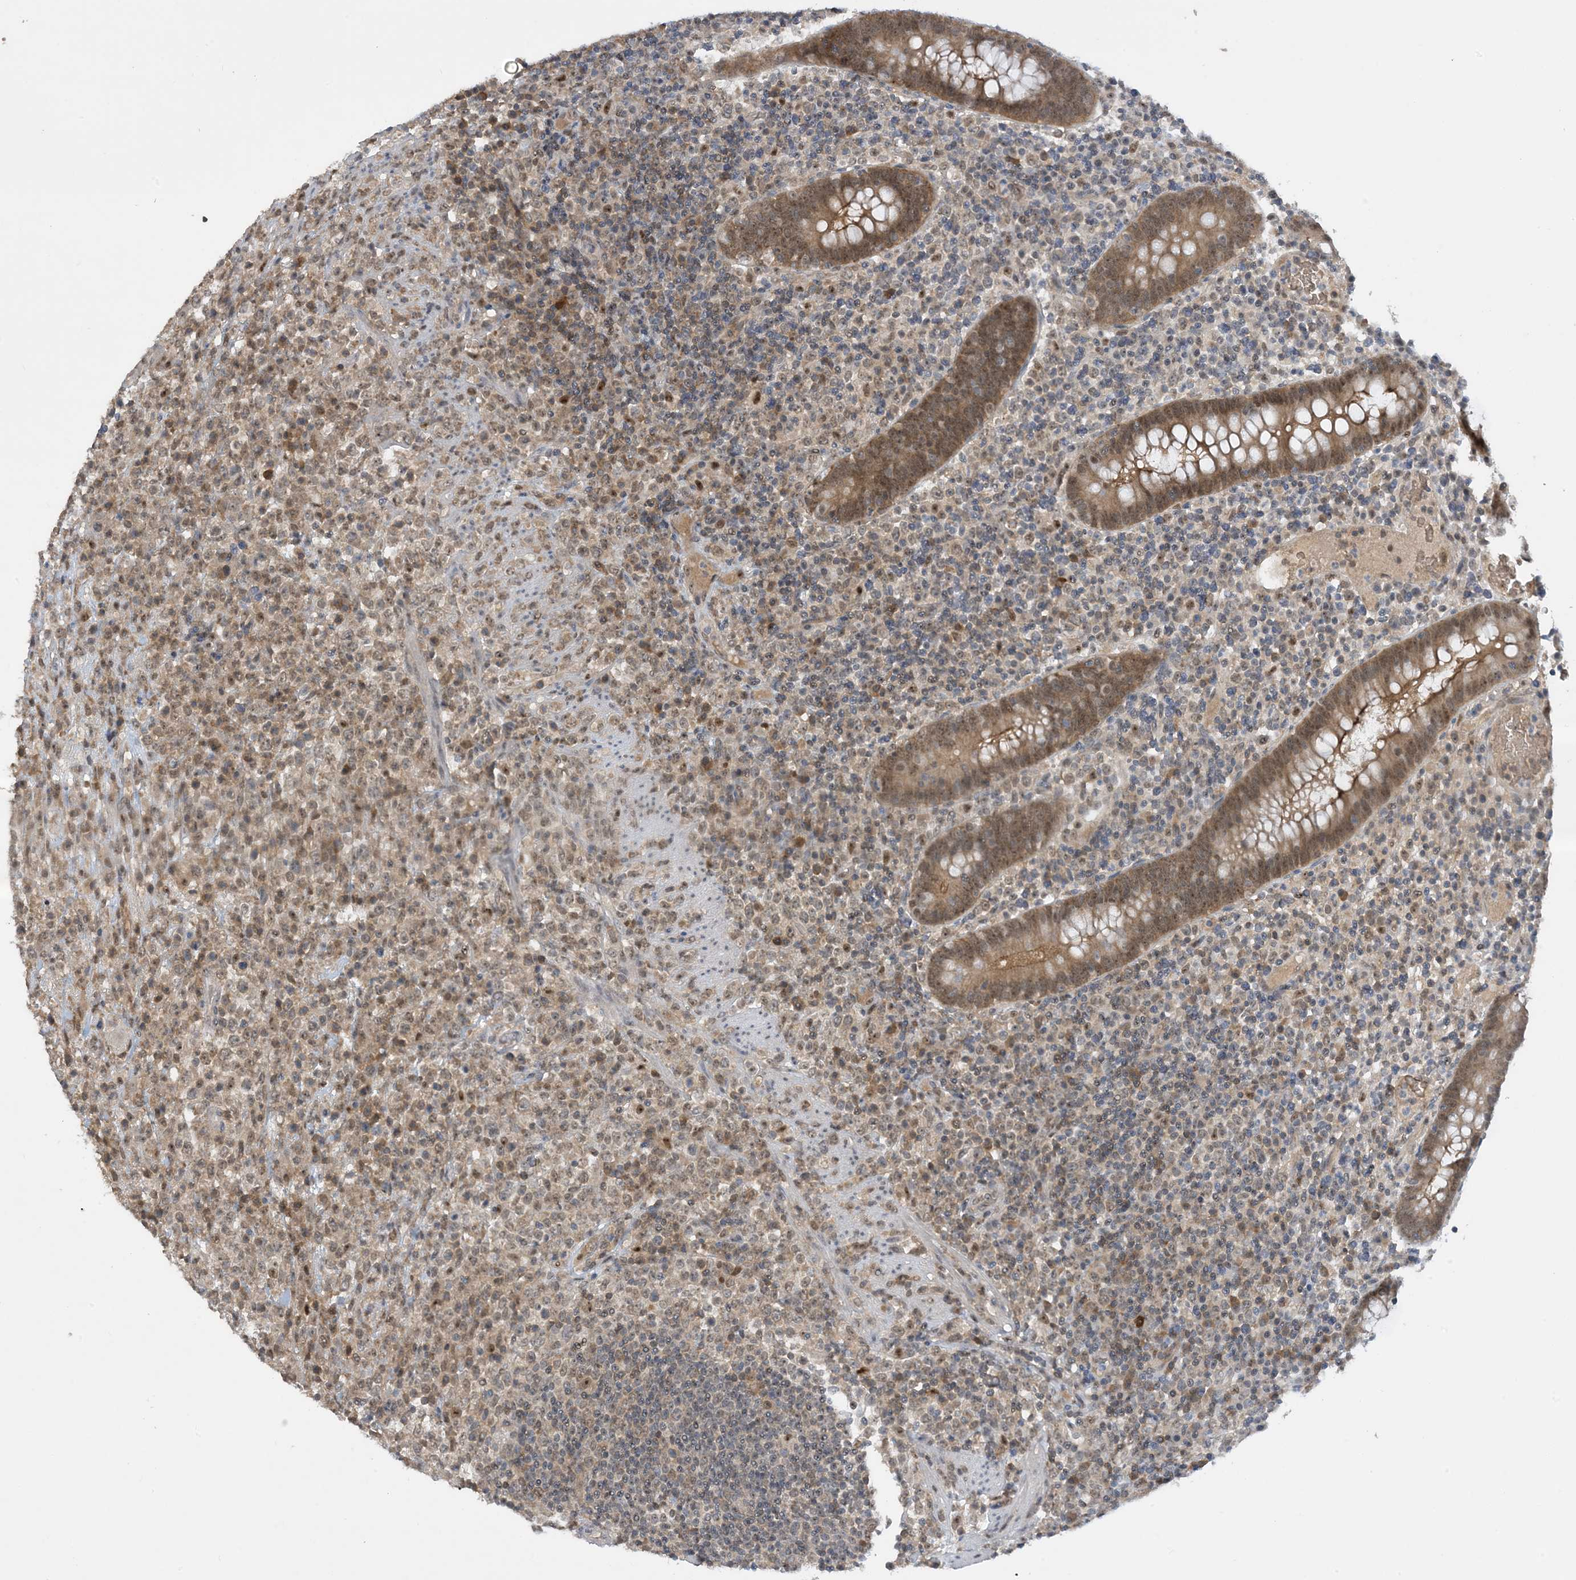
{"staining": {"intensity": "weak", "quantity": "25%-75%", "location": "cytoplasmic/membranous,nuclear"}, "tissue": "lymphoma", "cell_type": "Tumor cells", "image_type": "cancer", "snomed": [{"axis": "morphology", "description": "Malignant lymphoma, non-Hodgkin's type, High grade"}, {"axis": "topography", "description": "Colon"}], "caption": "This is an image of immunohistochemistry staining of malignant lymphoma, non-Hodgkin's type (high-grade), which shows weak expression in the cytoplasmic/membranous and nuclear of tumor cells.", "gene": "UBE2E1", "patient": {"sex": "female", "age": 53}}